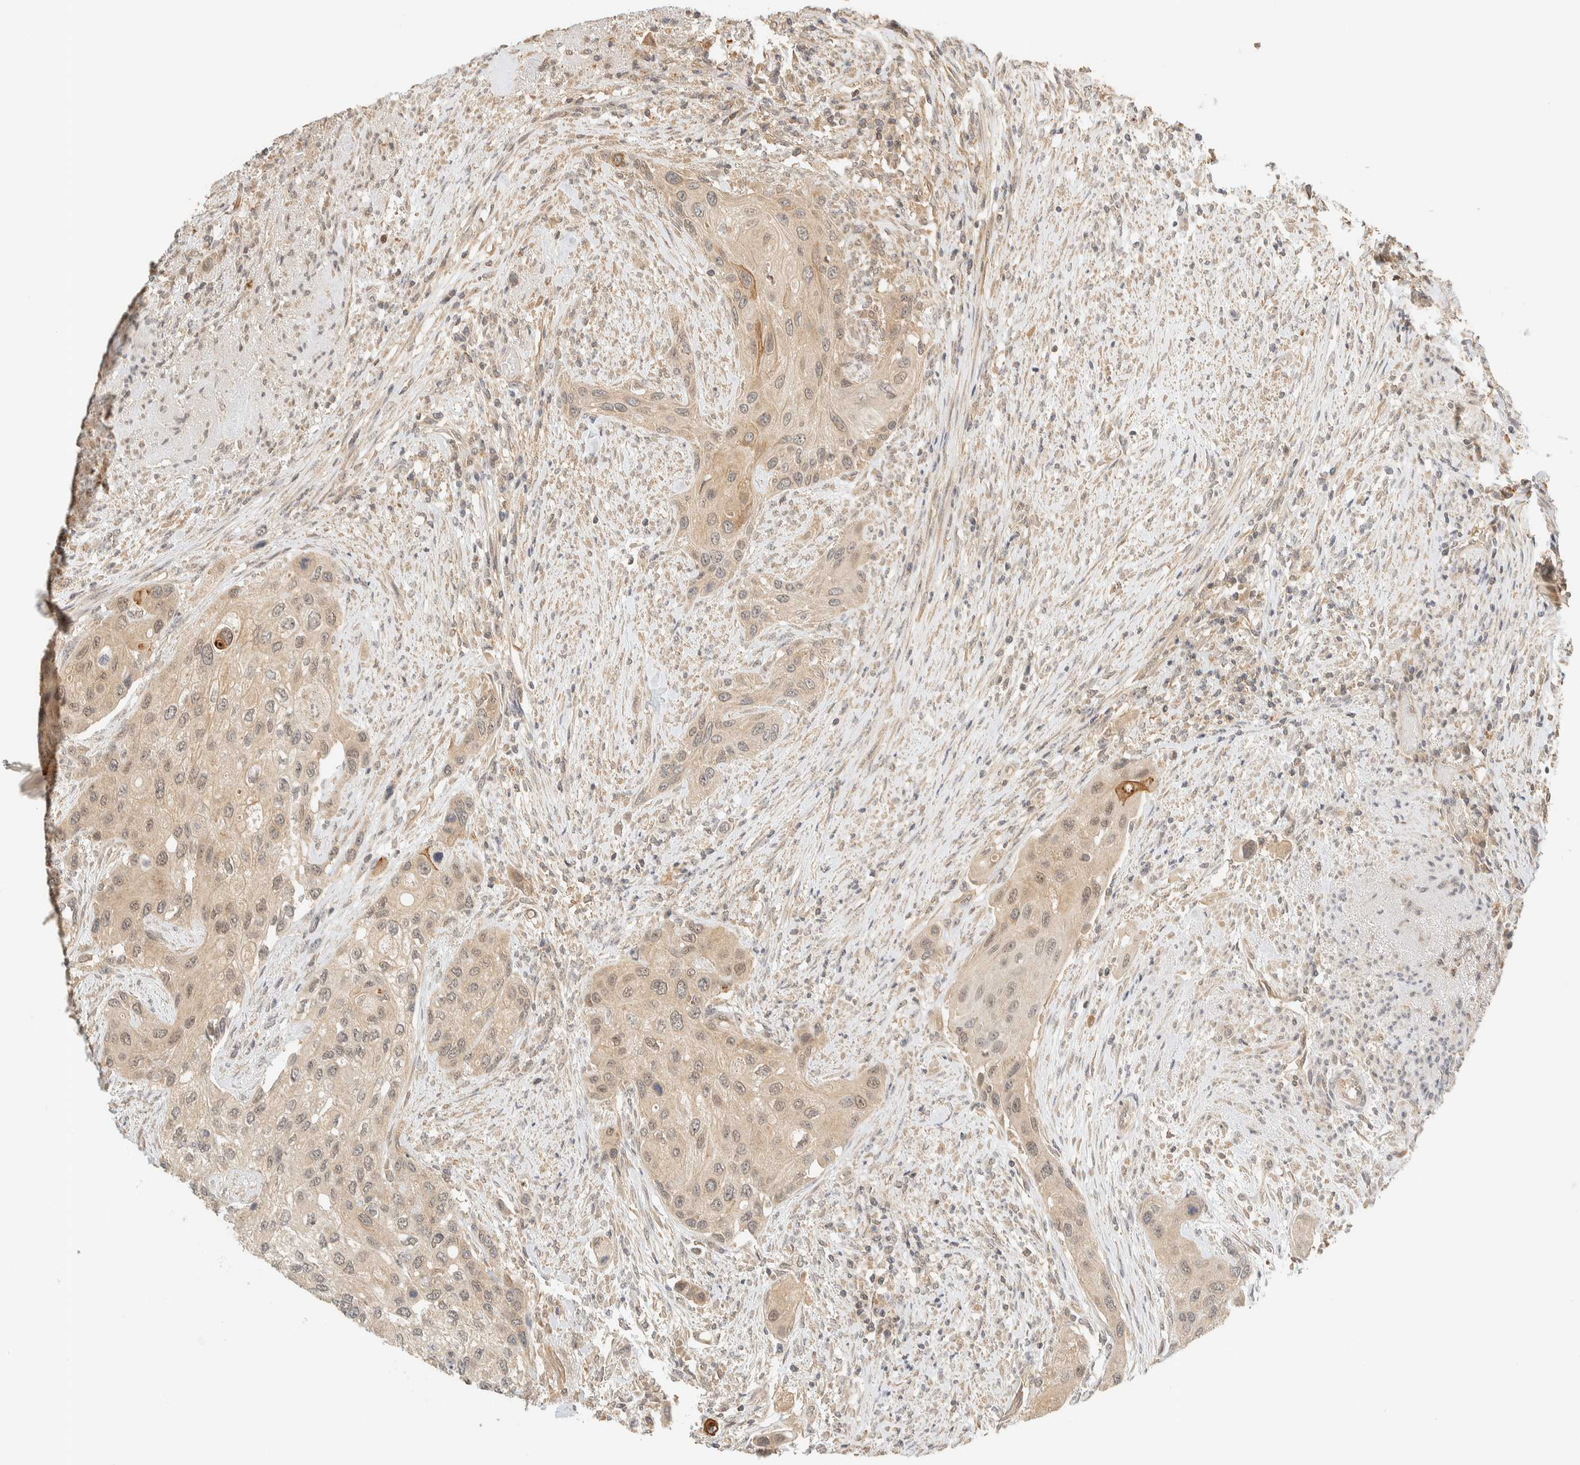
{"staining": {"intensity": "weak", "quantity": ">75%", "location": "cytoplasmic/membranous,nuclear"}, "tissue": "urothelial cancer", "cell_type": "Tumor cells", "image_type": "cancer", "snomed": [{"axis": "morphology", "description": "Urothelial carcinoma, High grade"}, {"axis": "topography", "description": "Urinary bladder"}], "caption": "Protein staining displays weak cytoplasmic/membranous and nuclear expression in approximately >75% of tumor cells in urothelial carcinoma (high-grade).", "gene": "KIFAP3", "patient": {"sex": "female", "age": 56}}